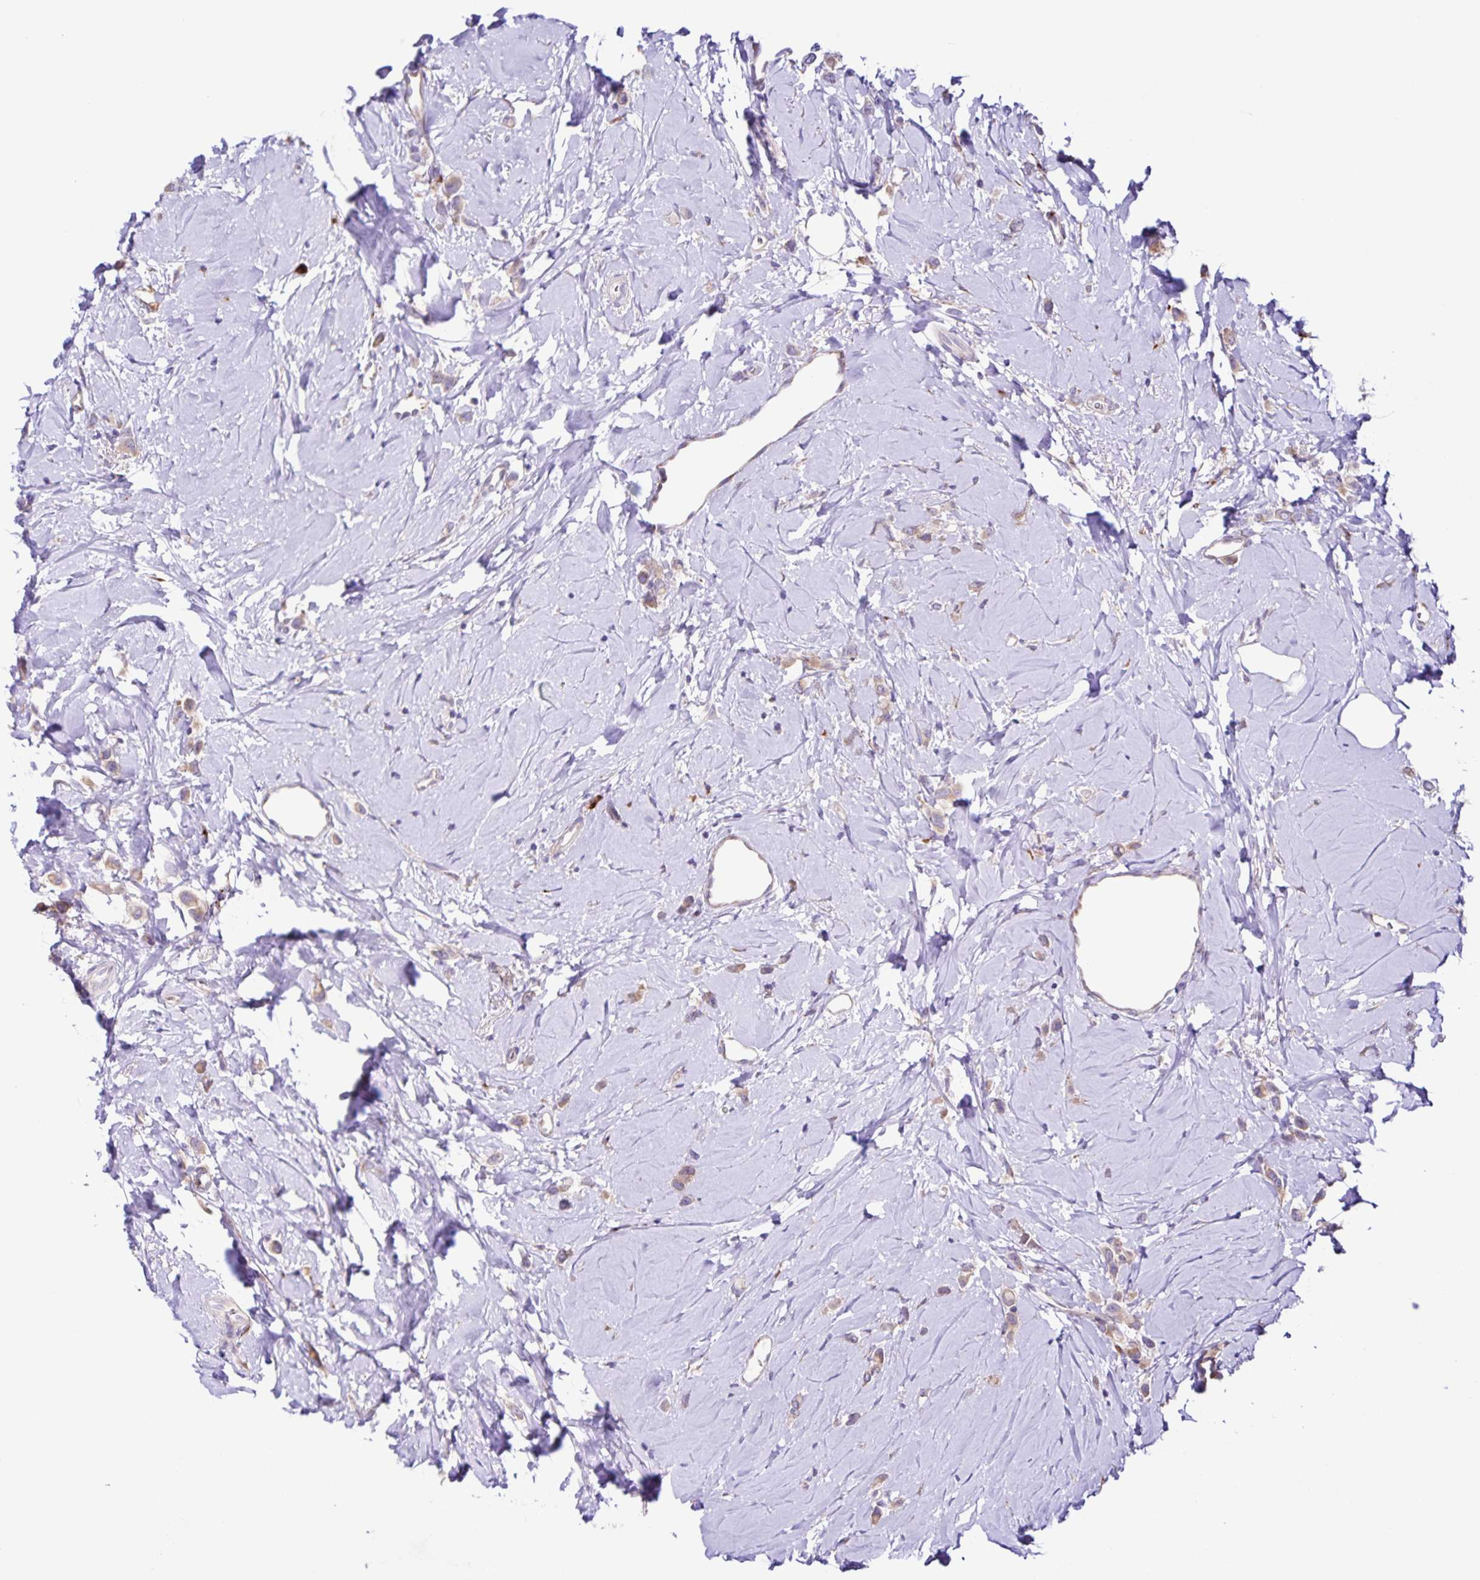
{"staining": {"intensity": "weak", "quantity": ">75%", "location": "cytoplasmic/membranous"}, "tissue": "breast cancer", "cell_type": "Tumor cells", "image_type": "cancer", "snomed": [{"axis": "morphology", "description": "Lobular carcinoma"}, {"axis": "topography", "description": "Breast"}], "caption": "Approximately >75% of tumor cells in breast cancer show weak cytoplasmic/membranous protein expression as visualized by brown immunohistochemical staining.", "gene": "OSBPL5", "patient": {"sex": "female", "age": 66}}